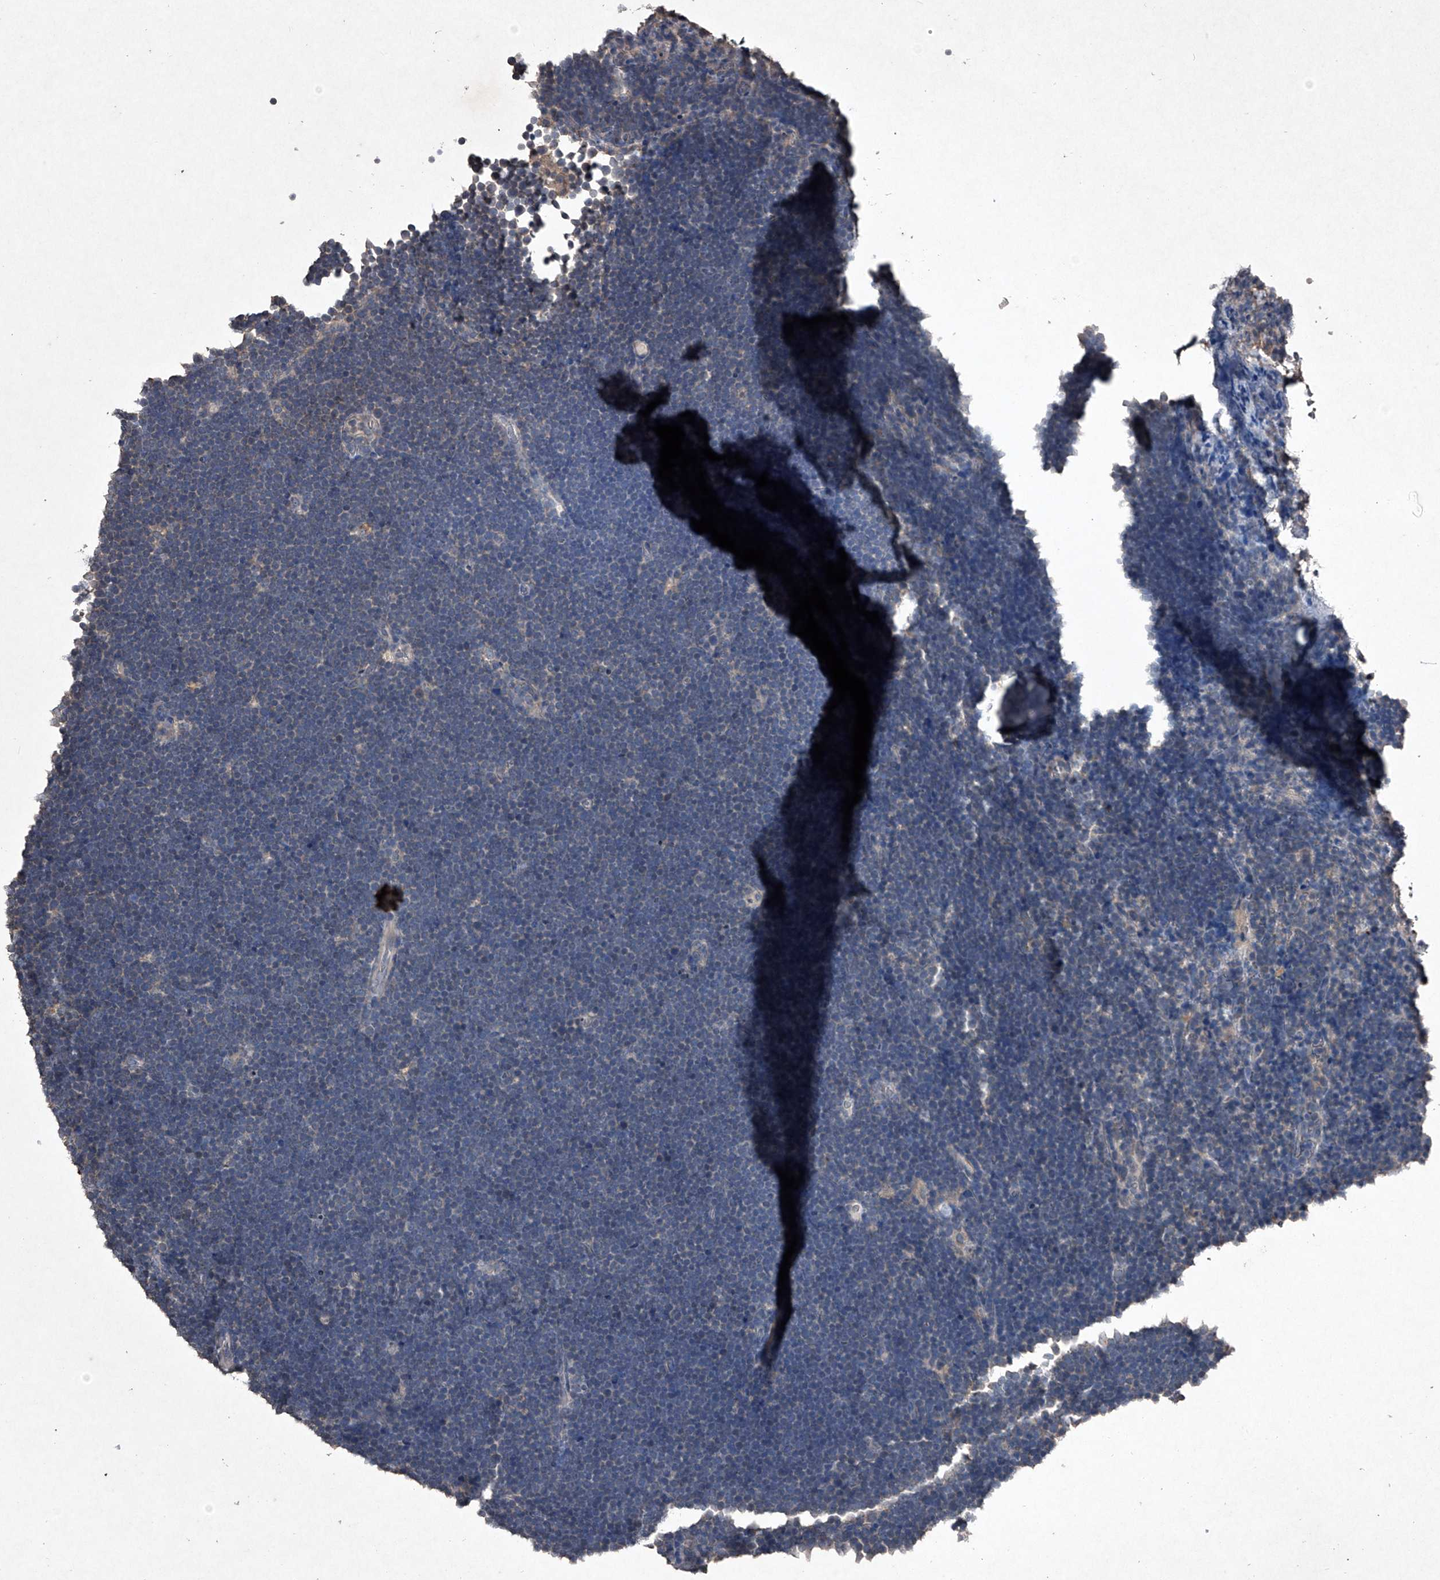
{"staining": {"intensity": "negative", "quantity": "none", "location": "none"}, "tissue": "lymphoma", "cell_type": "Tumor cells", "image_type": "cancer", "snomed": [{"axis": "morphology", "description": "Malignant lymphoma, non-Hodgkin's type, High grade"}, {"axis": "topography", "description": "Lymph node"}], "caption": "IHC of lymphoma reveals no positivity in tumor cells.", "gene": "MAPKAP1", "patient": {"sex": "male", "age": 13}}